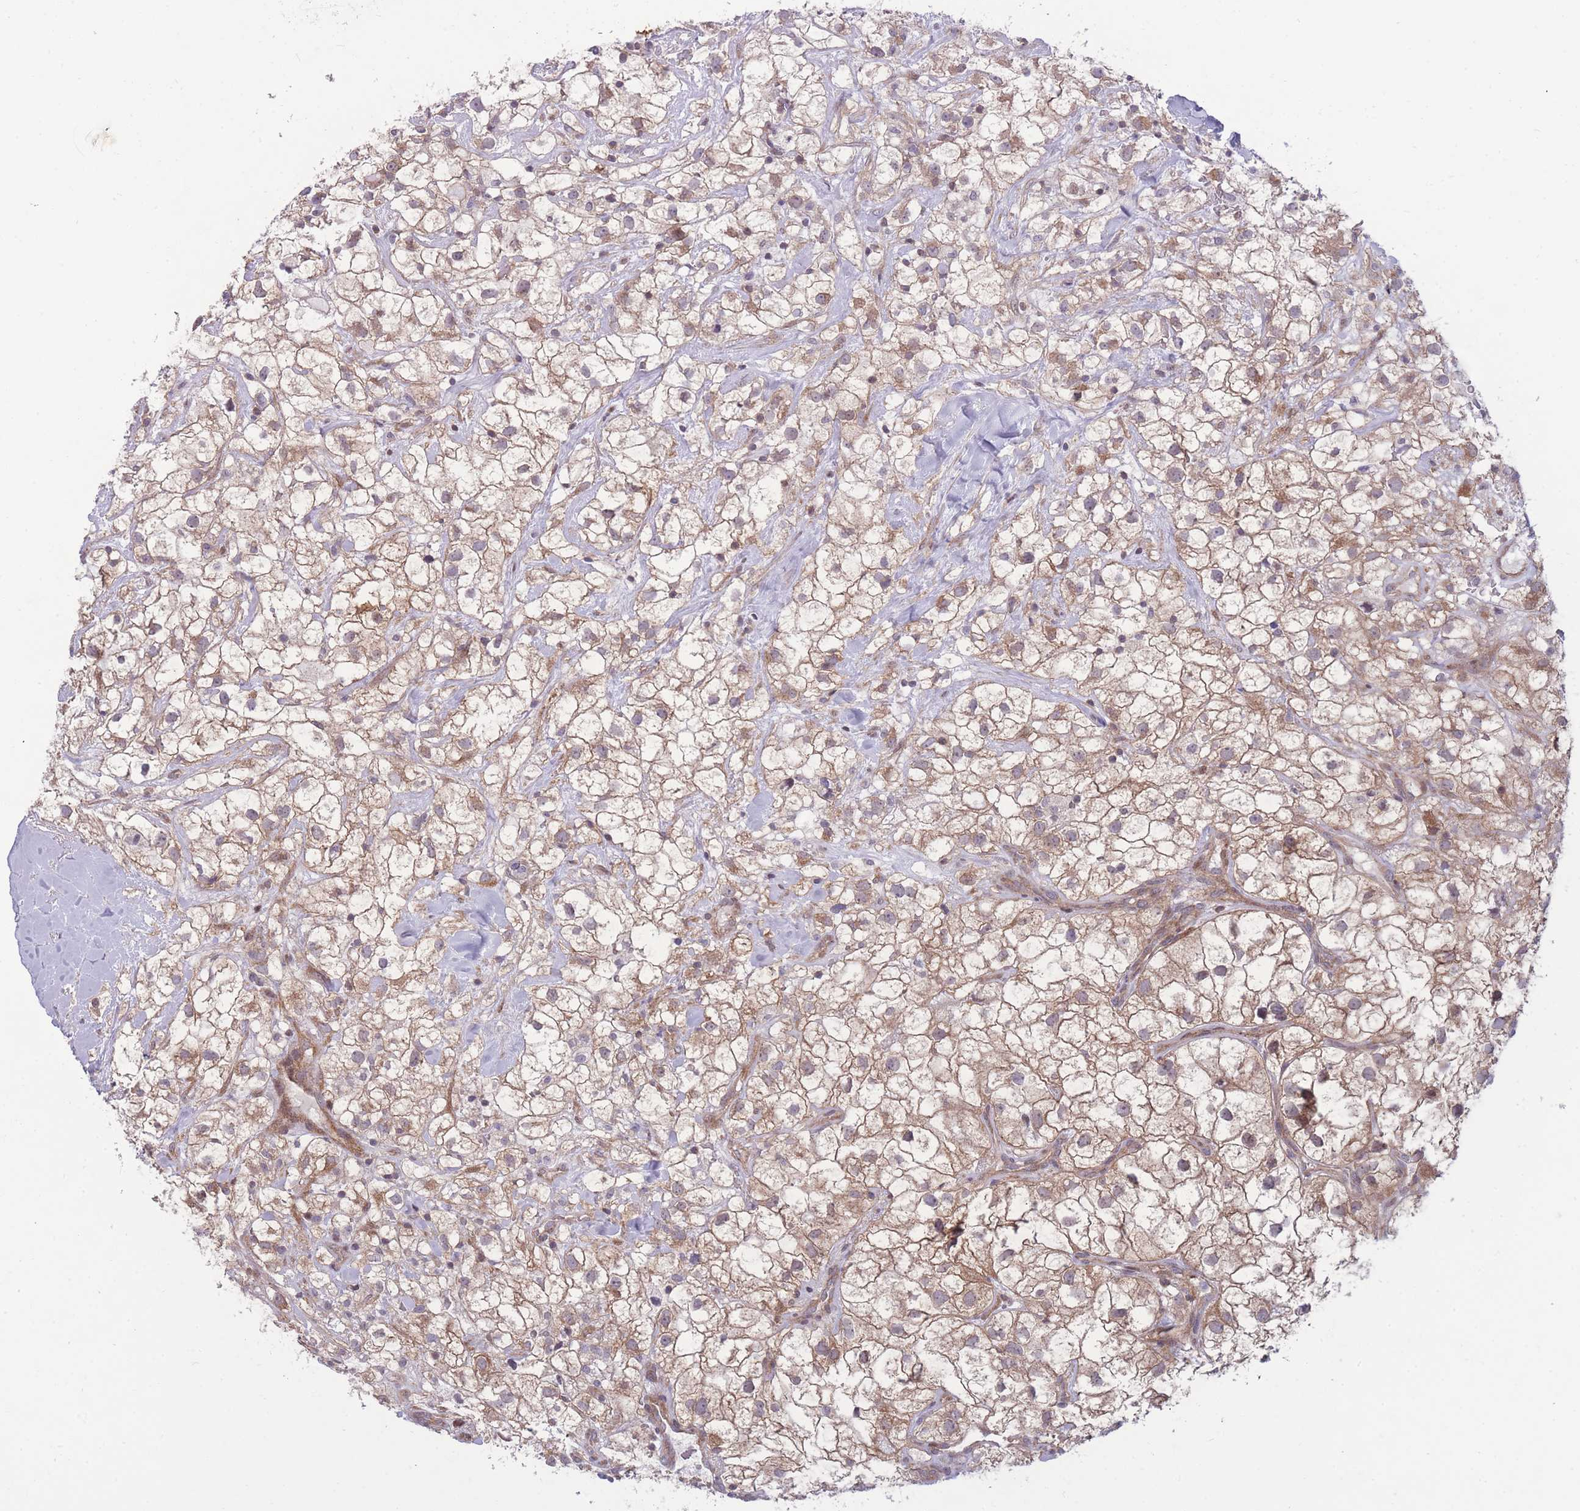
{"staining": {"intensity": "moderate", "quantity": "25%-75%", "location": "cytoplasmic/membranous"}, "tissue": "renal cancer", "cell_type": "Tumor cells", "image_type": "cancer", "snomed": [{"axis": "morphology", "description": "Adenocarcinoma, NOS"}, {"axis": "topography", "description": "Kidney"}], "caption": "There is medium levels of moderate cytoplasmic/membranous positivity in tumor cells of renal cancer, as demonstrated by immunohistochemical staining (brown color).", "gene": "RIC8A", "patient": {"sex": "male", "age": 59}}